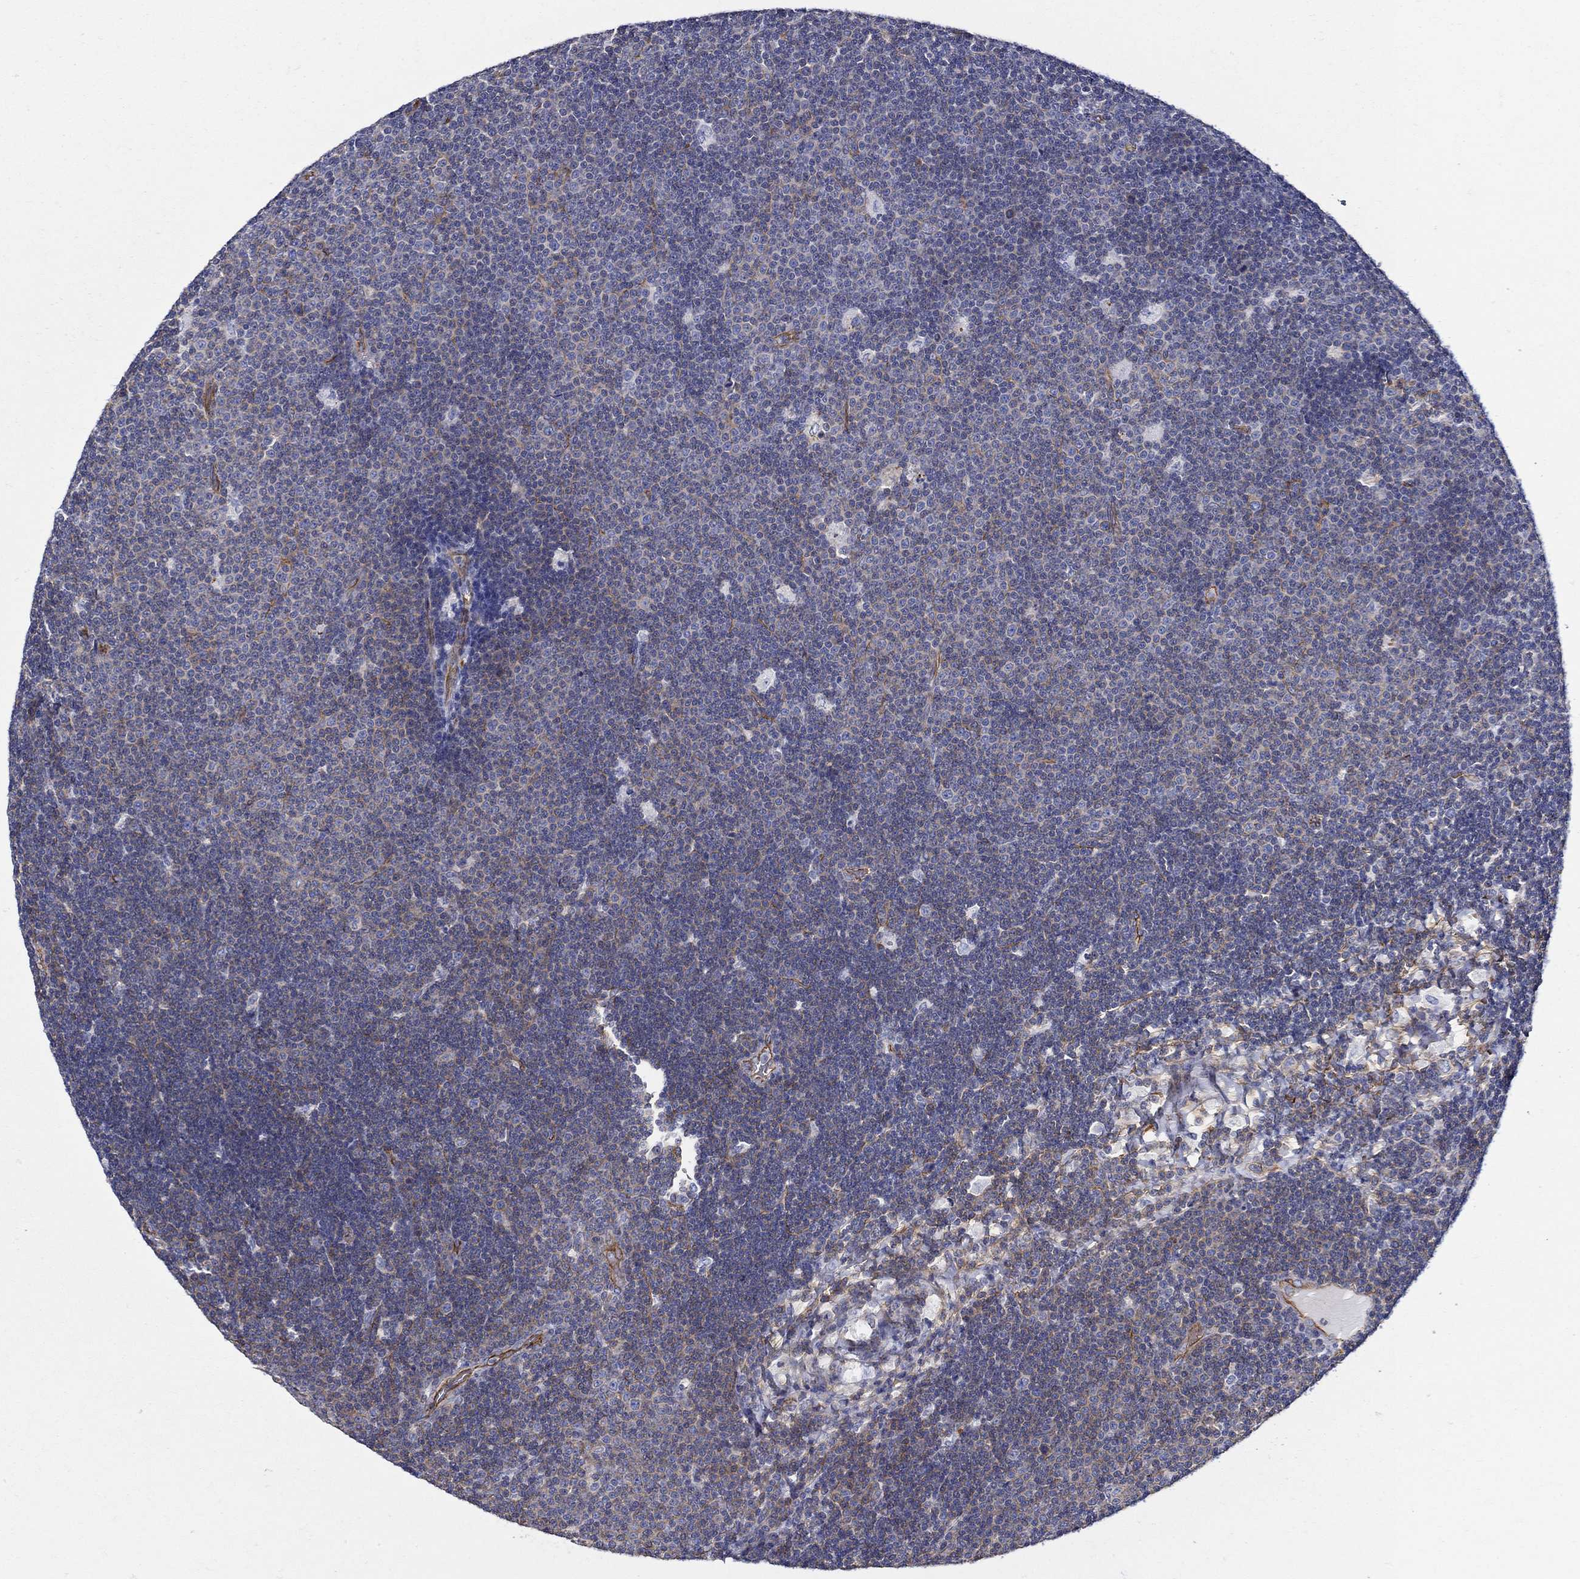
{"staining": {"intensity": "negative", "quantity": "none", "location": "none"}, "tissue": "lymphoma", "cell_type": "Tumor cells", "image_type": "cancer", "snomed": [{"axis": "morphology", "description": "Malignant lymphoma, non-Hodgkin's type, Low grade"}, {"axis": "topography", "description": "Brain"}], "caption": "Photomicrograph shows no significant protein staining in tumor cells of lymphoma.", "gene": "APBB3", "patient": {"sex": "female", "age": 66}}